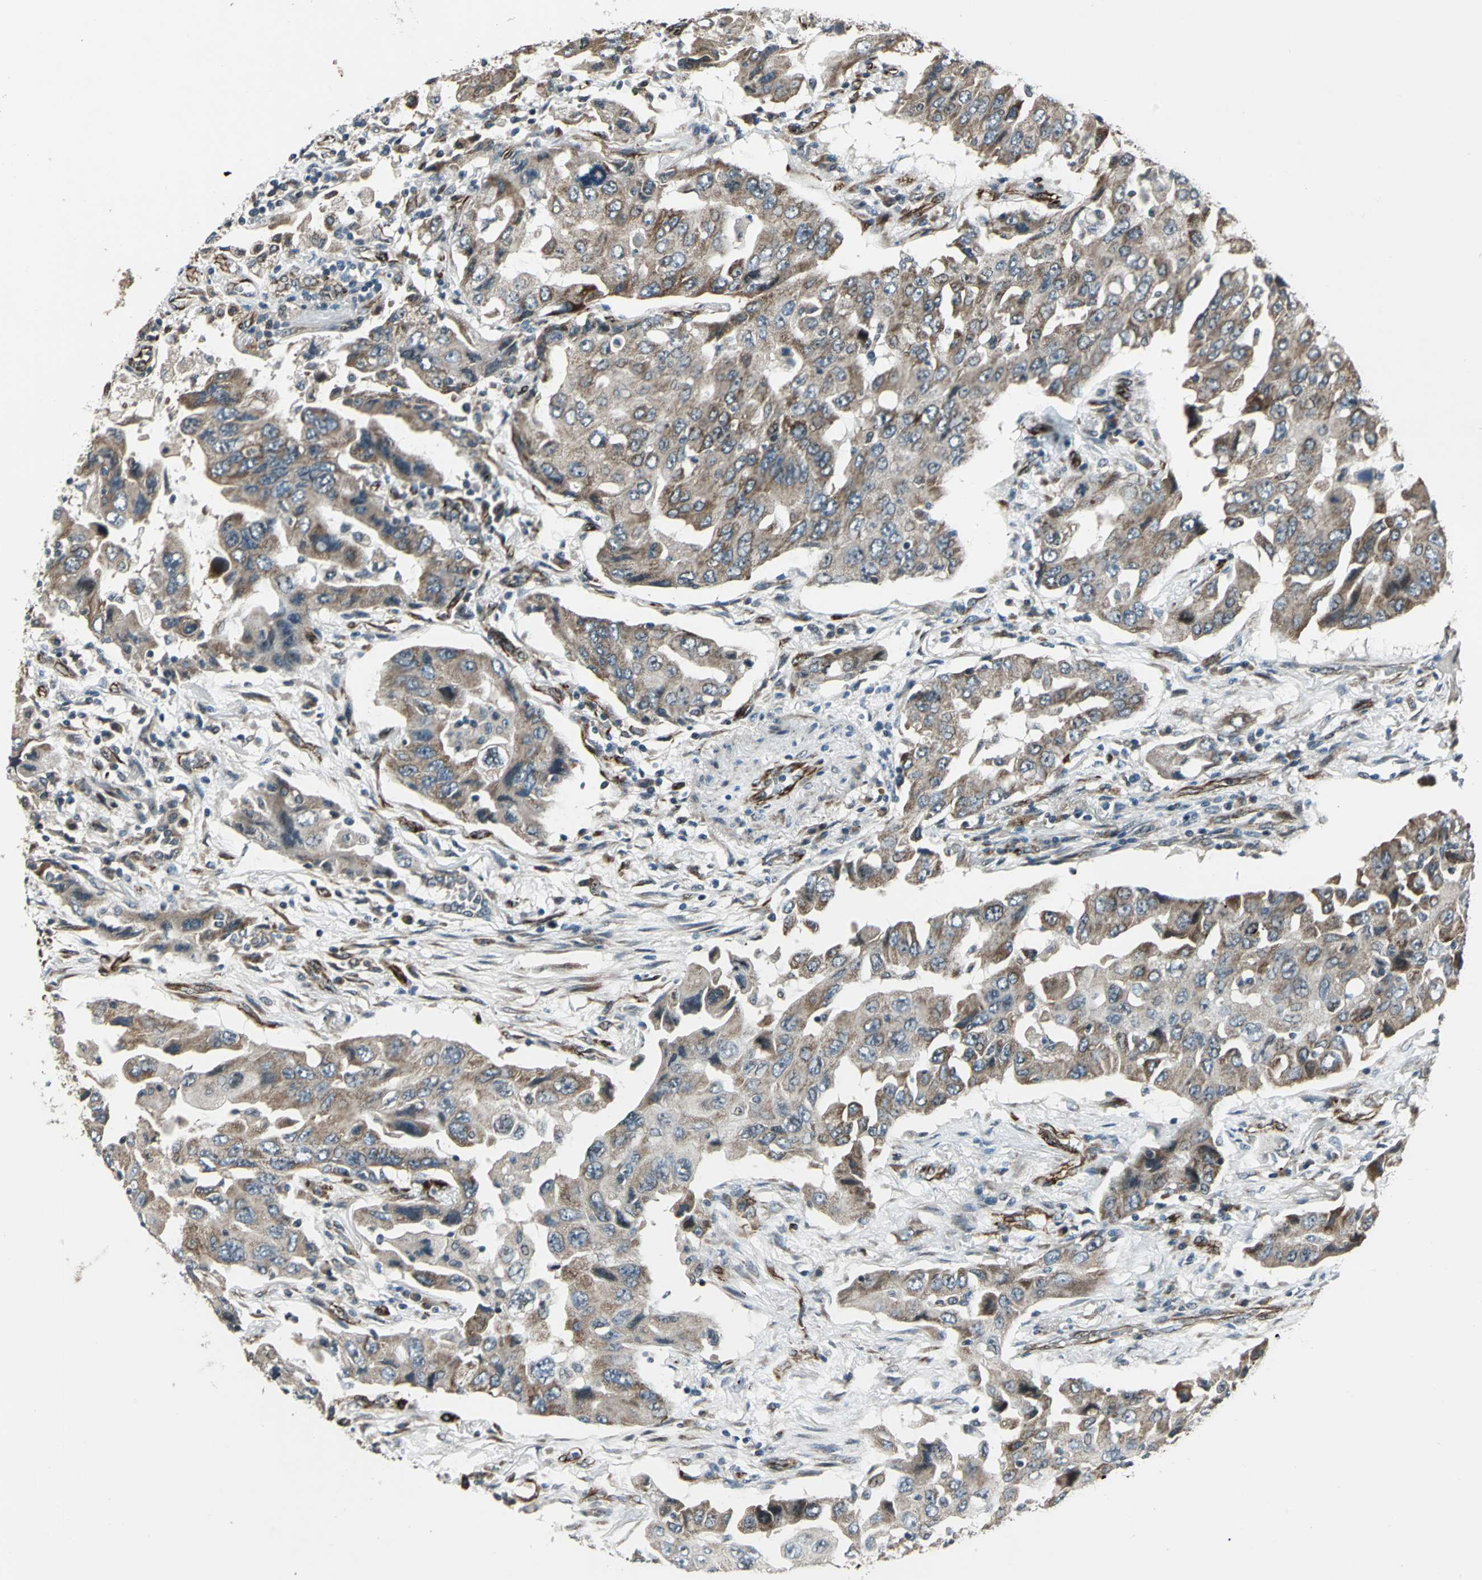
{"staining": {"intensity": "moderate", "quantity": ">75%", "location": "cytoplasmic/membranous"}, "tissue": "lung cancer", "cell_type": "Tumor cells", "image_type": "cancer", "snomed": [{"axis": "morphology", "description": "Adenocarcinoma, NOS"}, {"axis": "topography", "description": "Lung"}], "caption": "Immunohistochemical staining of adenocarcinoma (lung) demonstrates medium levels of moderate cytoplasmic/membranous protein positivity in approximately >75% of tumor cells.", "gene": "EXD2", "patient": {"sex": "female", "age": 65}}